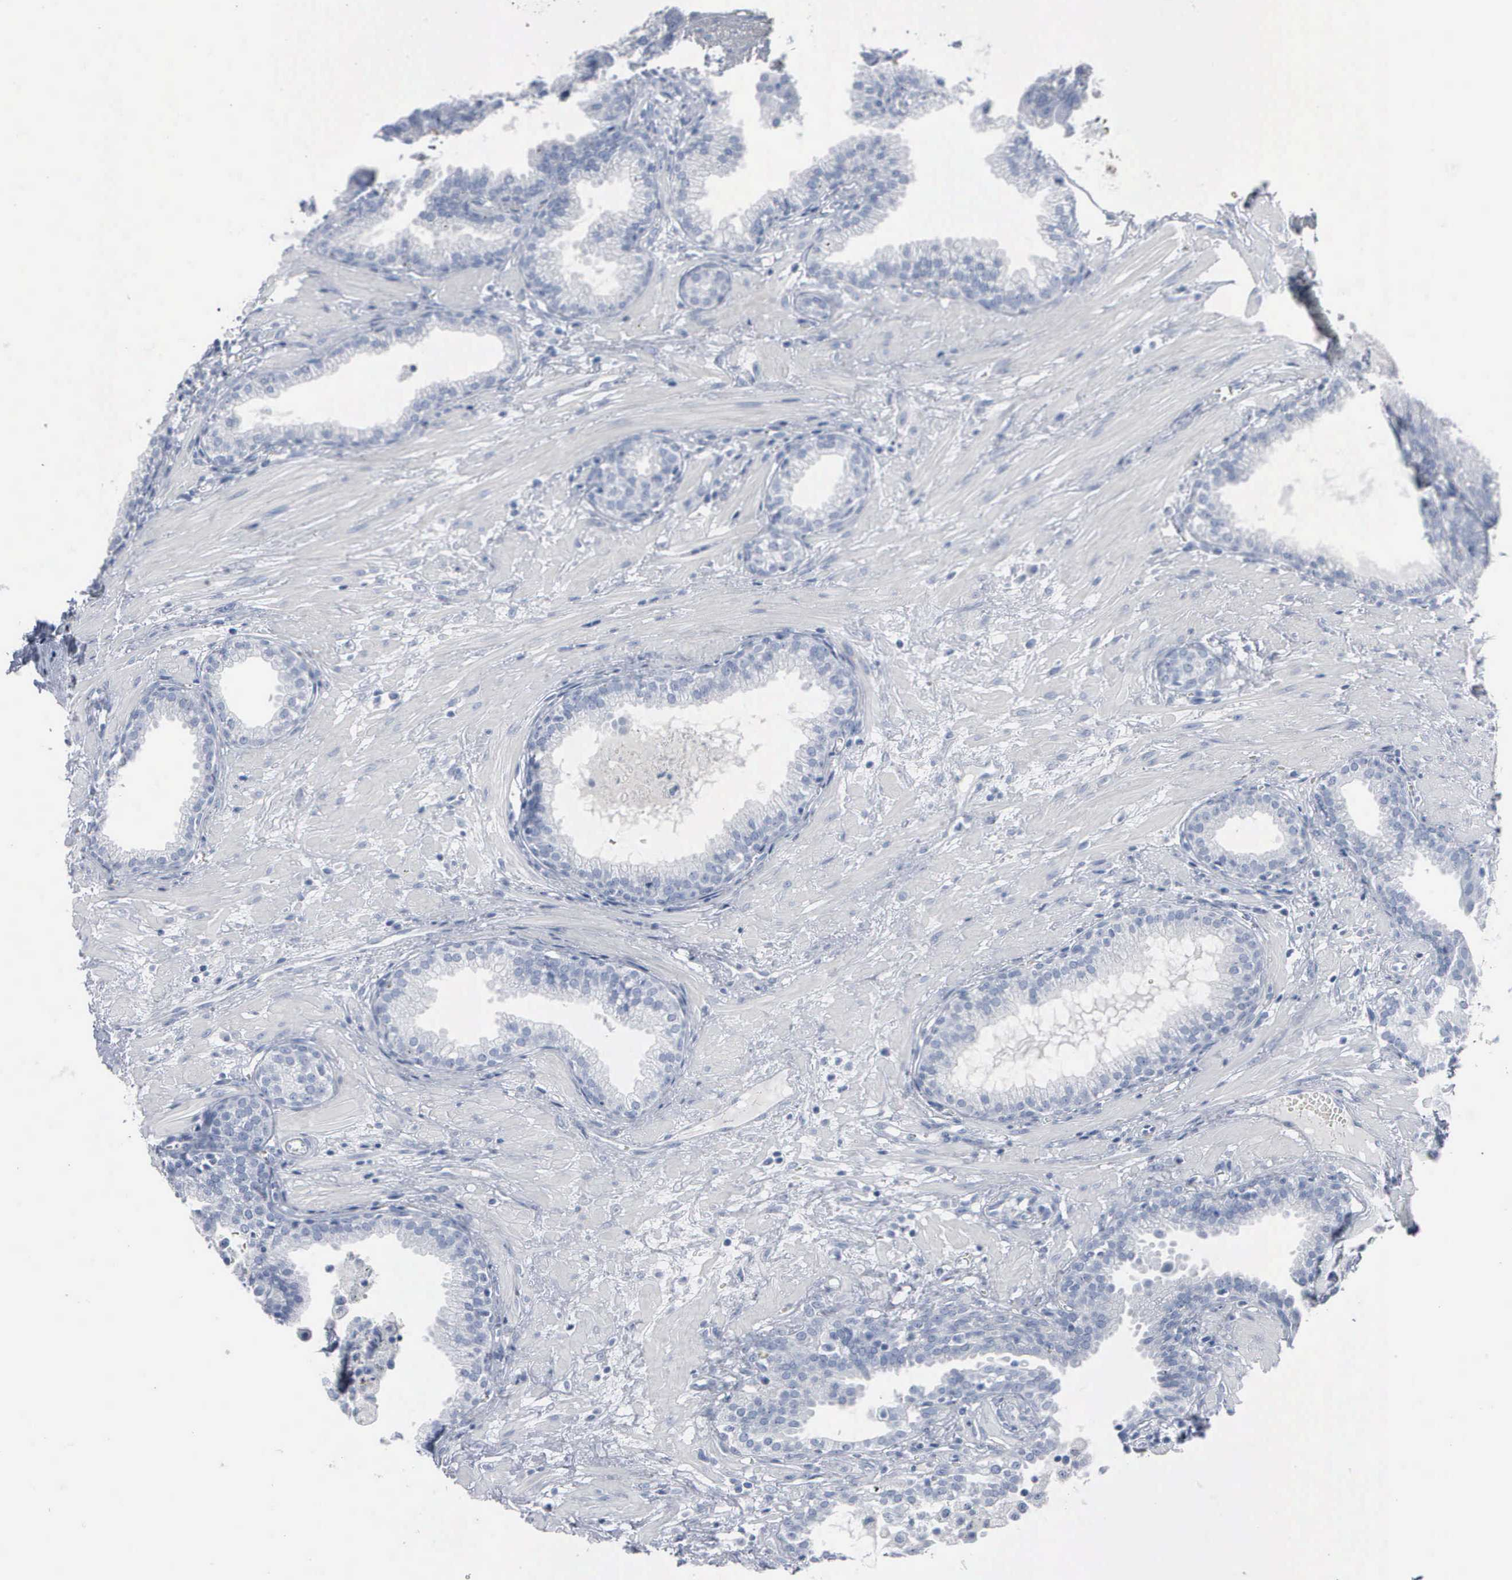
{"staining": {"intensity": "negative", "quantity": "none", "location": "none"}, "tissue": "prostate", "cell_type": "Glandular cells", "image_type": "normal", "snomed": [{"axis": "morphology", "description": "Normal tissue, NOS"}, {"axis": "topography", "description": "Prostate"}], "caption": "Glandular cells are negative for protein expression in normal human prostate.", "gene": "DMD", "patient": {"sex": "male", "age": 64}}